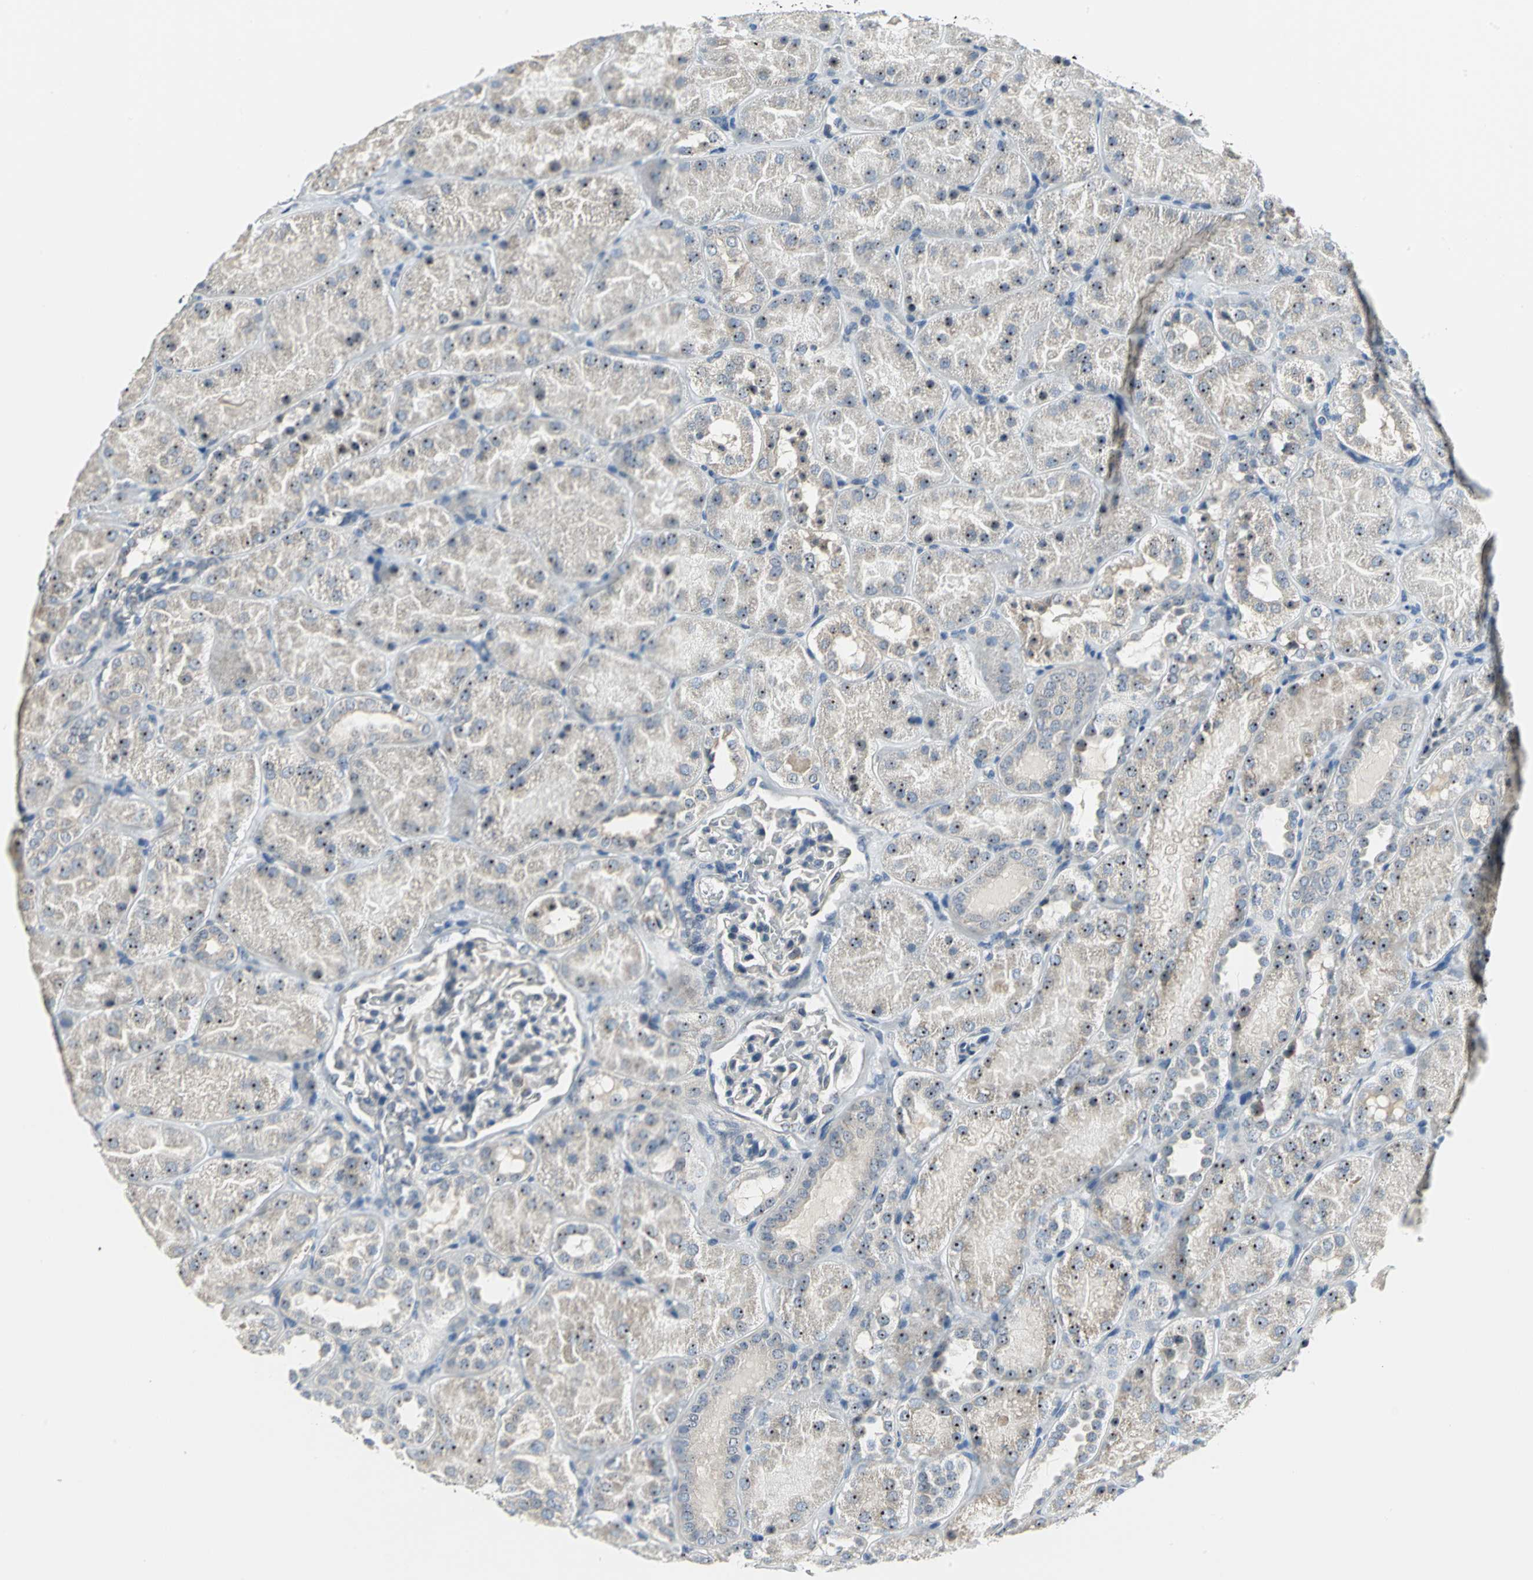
{"staining": {"intensity": "negative", "quantity": "none", "location": "none"}, "tissue": "kidney", "cell_type": "Cells in glomeruli", "image_type": "normal", "snomed": [{"axis": "morphology", "description": "Normal tissue, NOS"}, {"axis": "topography", "description": "Kidney"}], "caption": "Immunohistochemical staining of benign human kidney shows no significant expression in cells in glomeruli.", "gene": "MYBBP1A", "patient": {"sex": "male", "age": 28}}